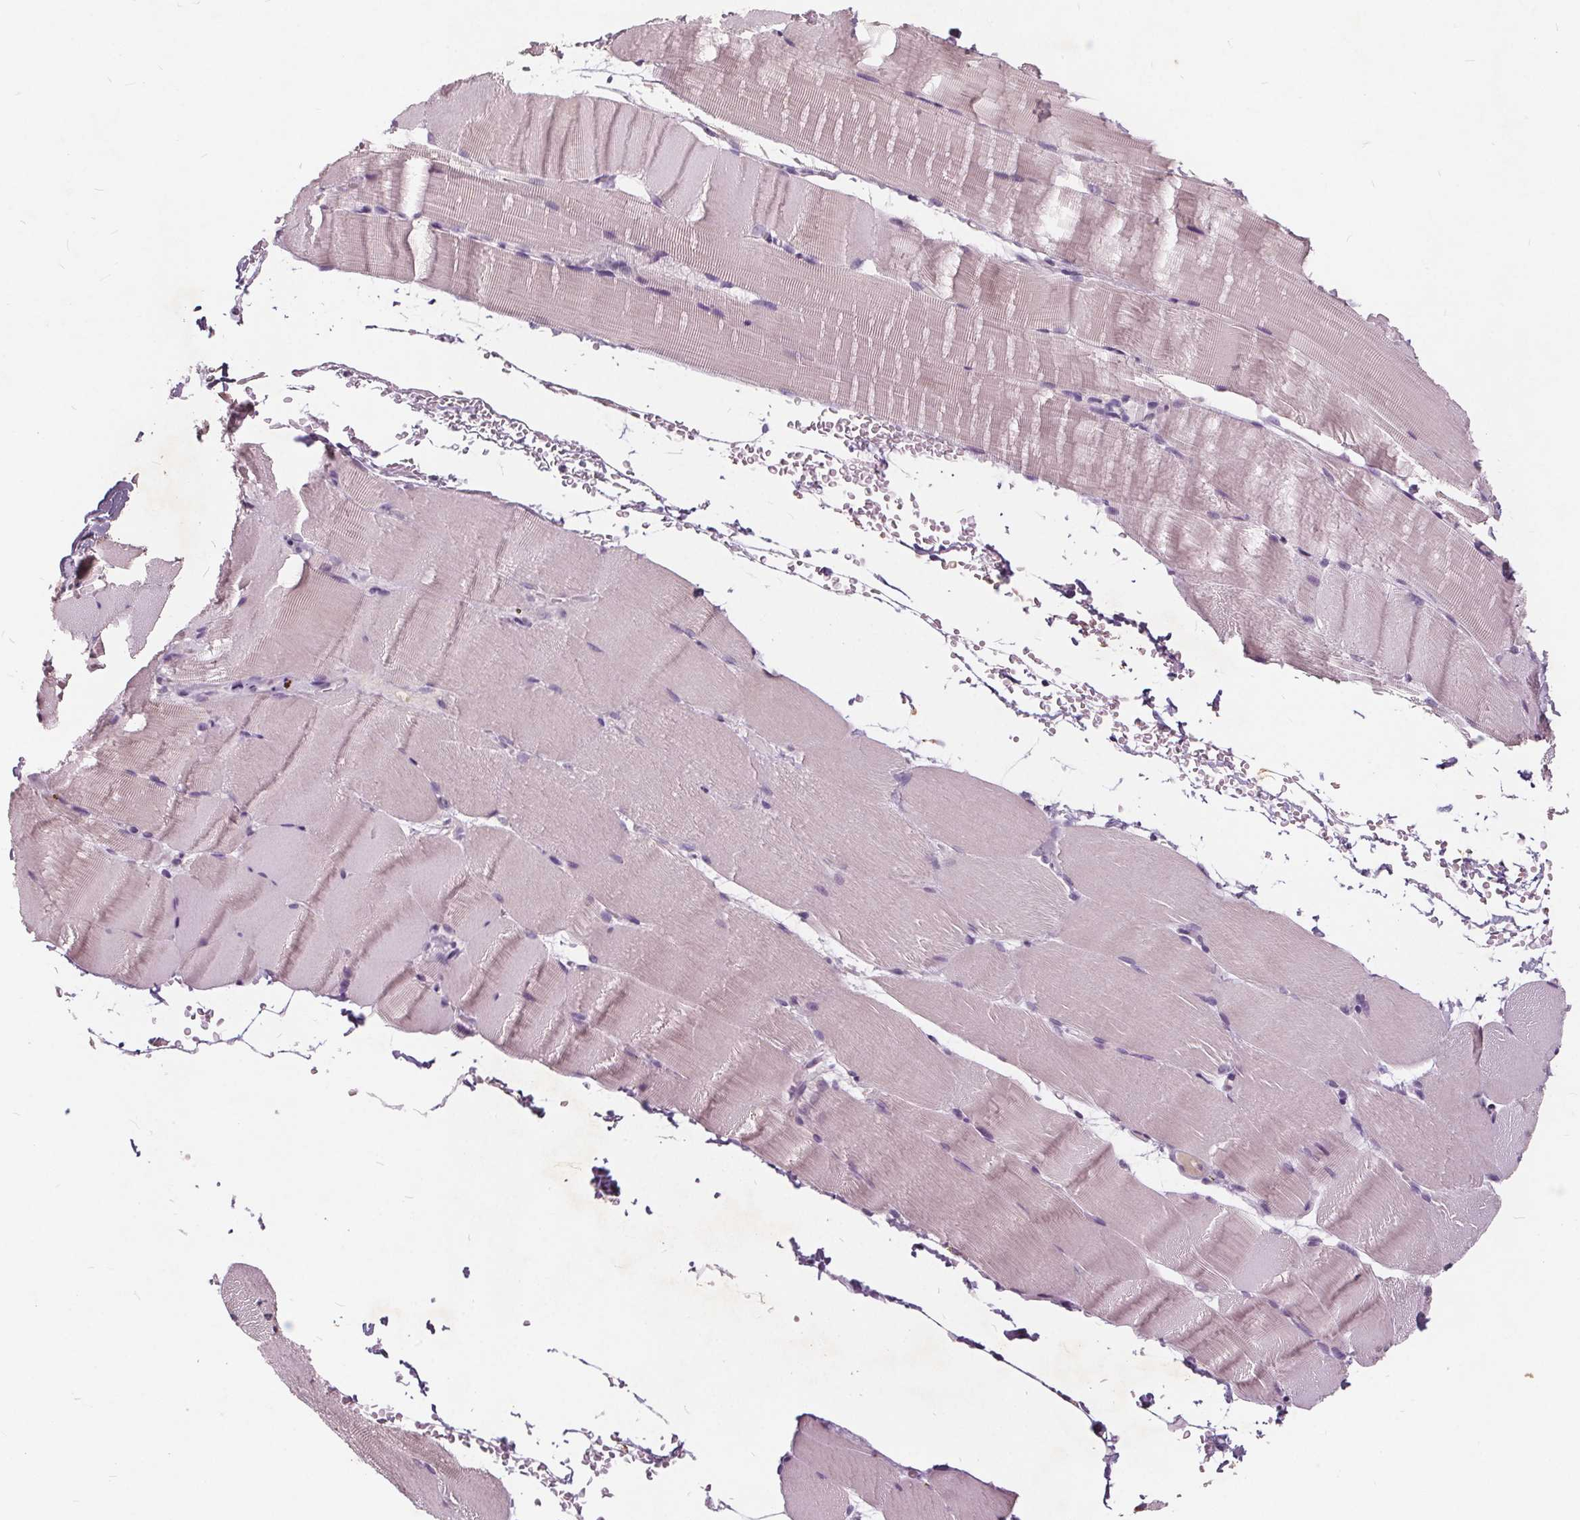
{"staining": {"intensity": "negative", "quantity": "none", "location": "none"}, "tissue": "skeletal muscle", "cell_type": "Myocytes", "image_type": "normal", "snomed": [{"axis": "morphology", "description": "Normal tissue, NOS"}, {"axis": "topography", "description": "Skeletal muscle"}], "caption": "Myocytes are negative for protein expression in benign human skeletal muscle. (DAB IHC visualized using brightfield microscopy, high magnification).", "gene": "PLA2G2E", "patient": {"sex": "female", "age": 37}}